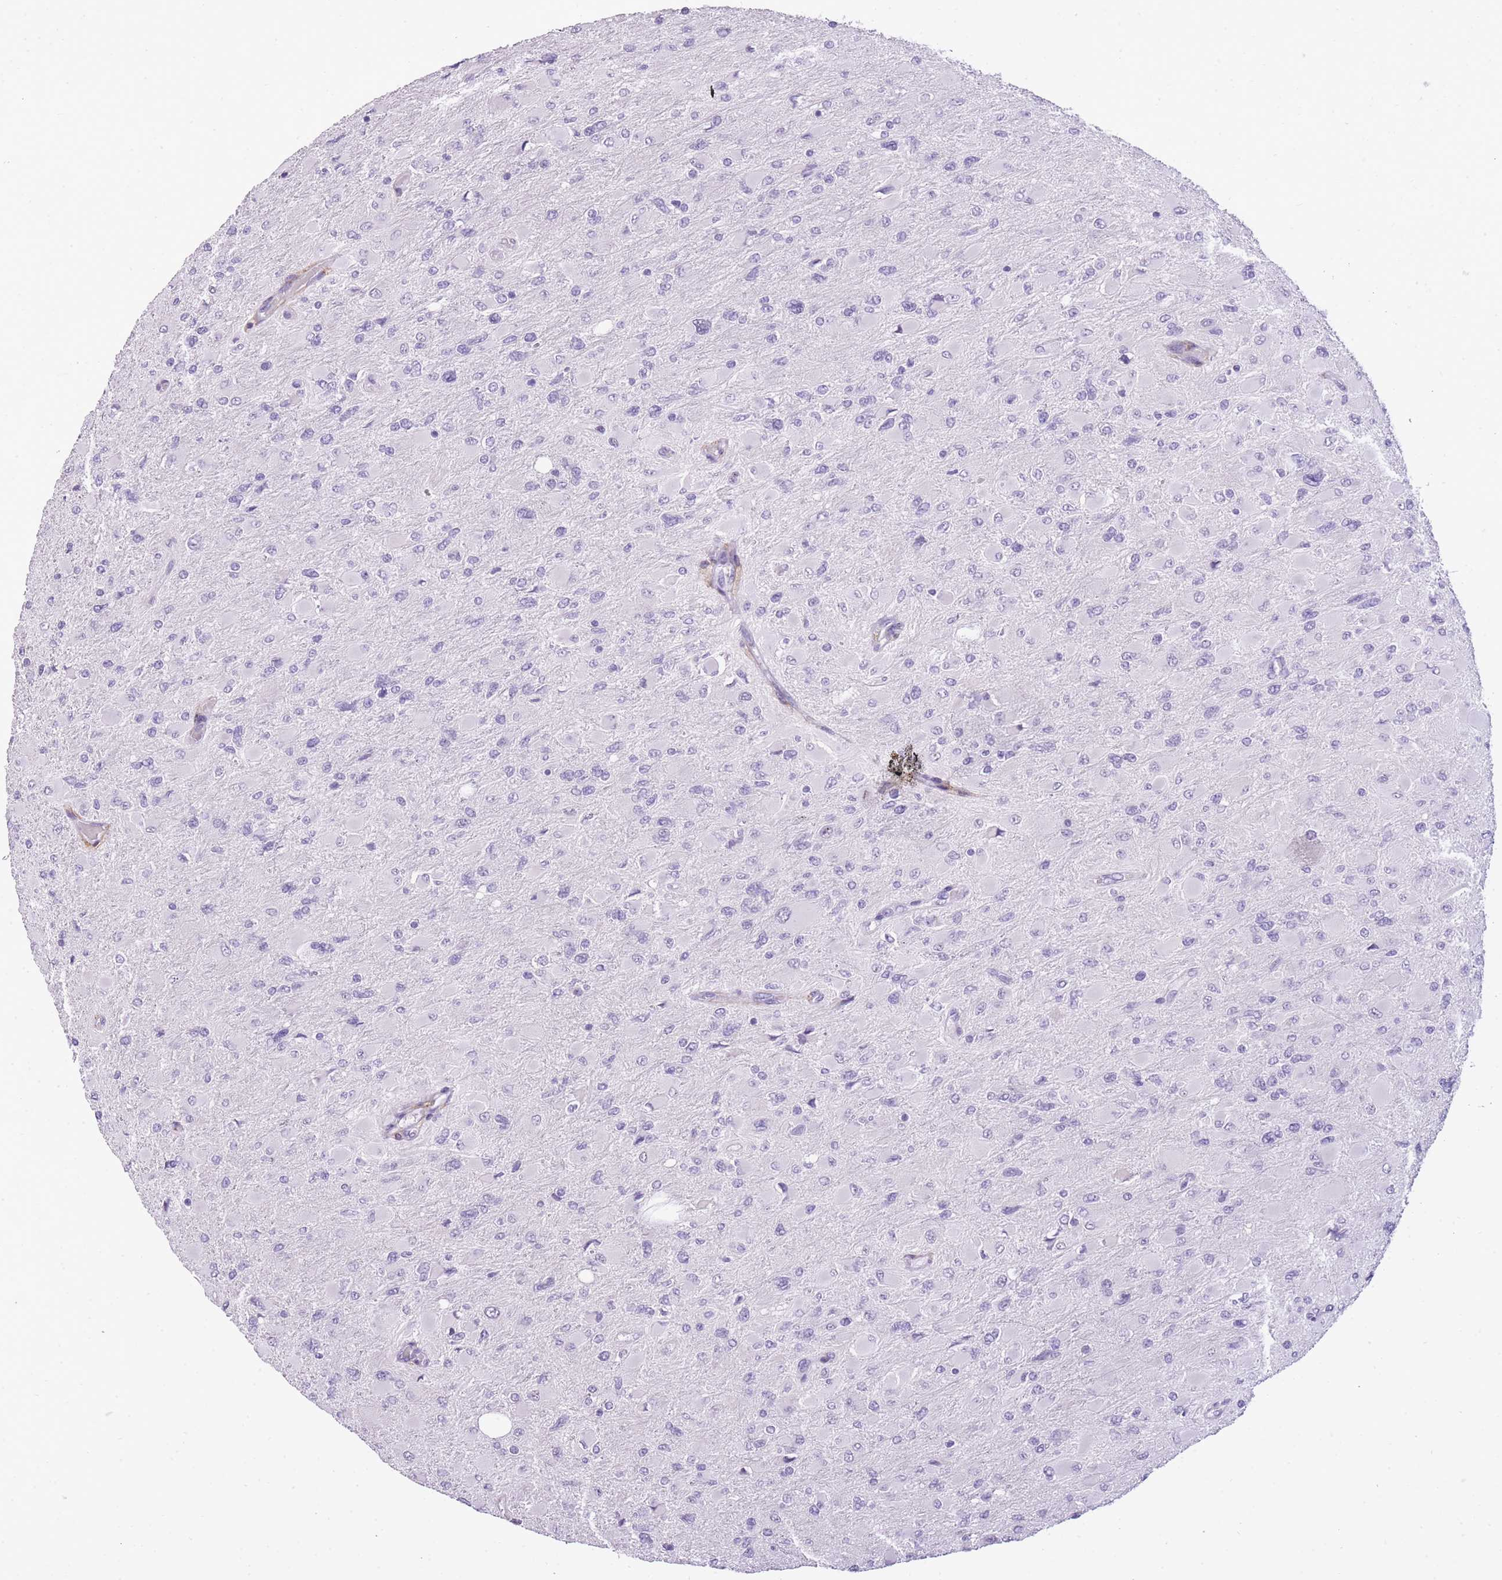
{"staining": {"intensity": "negative", "quantity": "none", "location": "none"}, "tissue": "glioma", "cell_type": "Tumor cells", "image_type": "cancer", "snomed": [{"axis": "morphology", "description": "Glioma, malignant, High grade"}, {"axis": "topography", "description": "Cerebral cortex"}], "caption": "This micrograph is of malignant glioma (high-grade) stained with immunohistochemistry to label a protein in brown with the nuclei are counter-stained blue. There is no expression in tumor cells. Nuclei are stained in blue.", "gene": "RADX", "patient": {"sex": "female", "age": 36}}